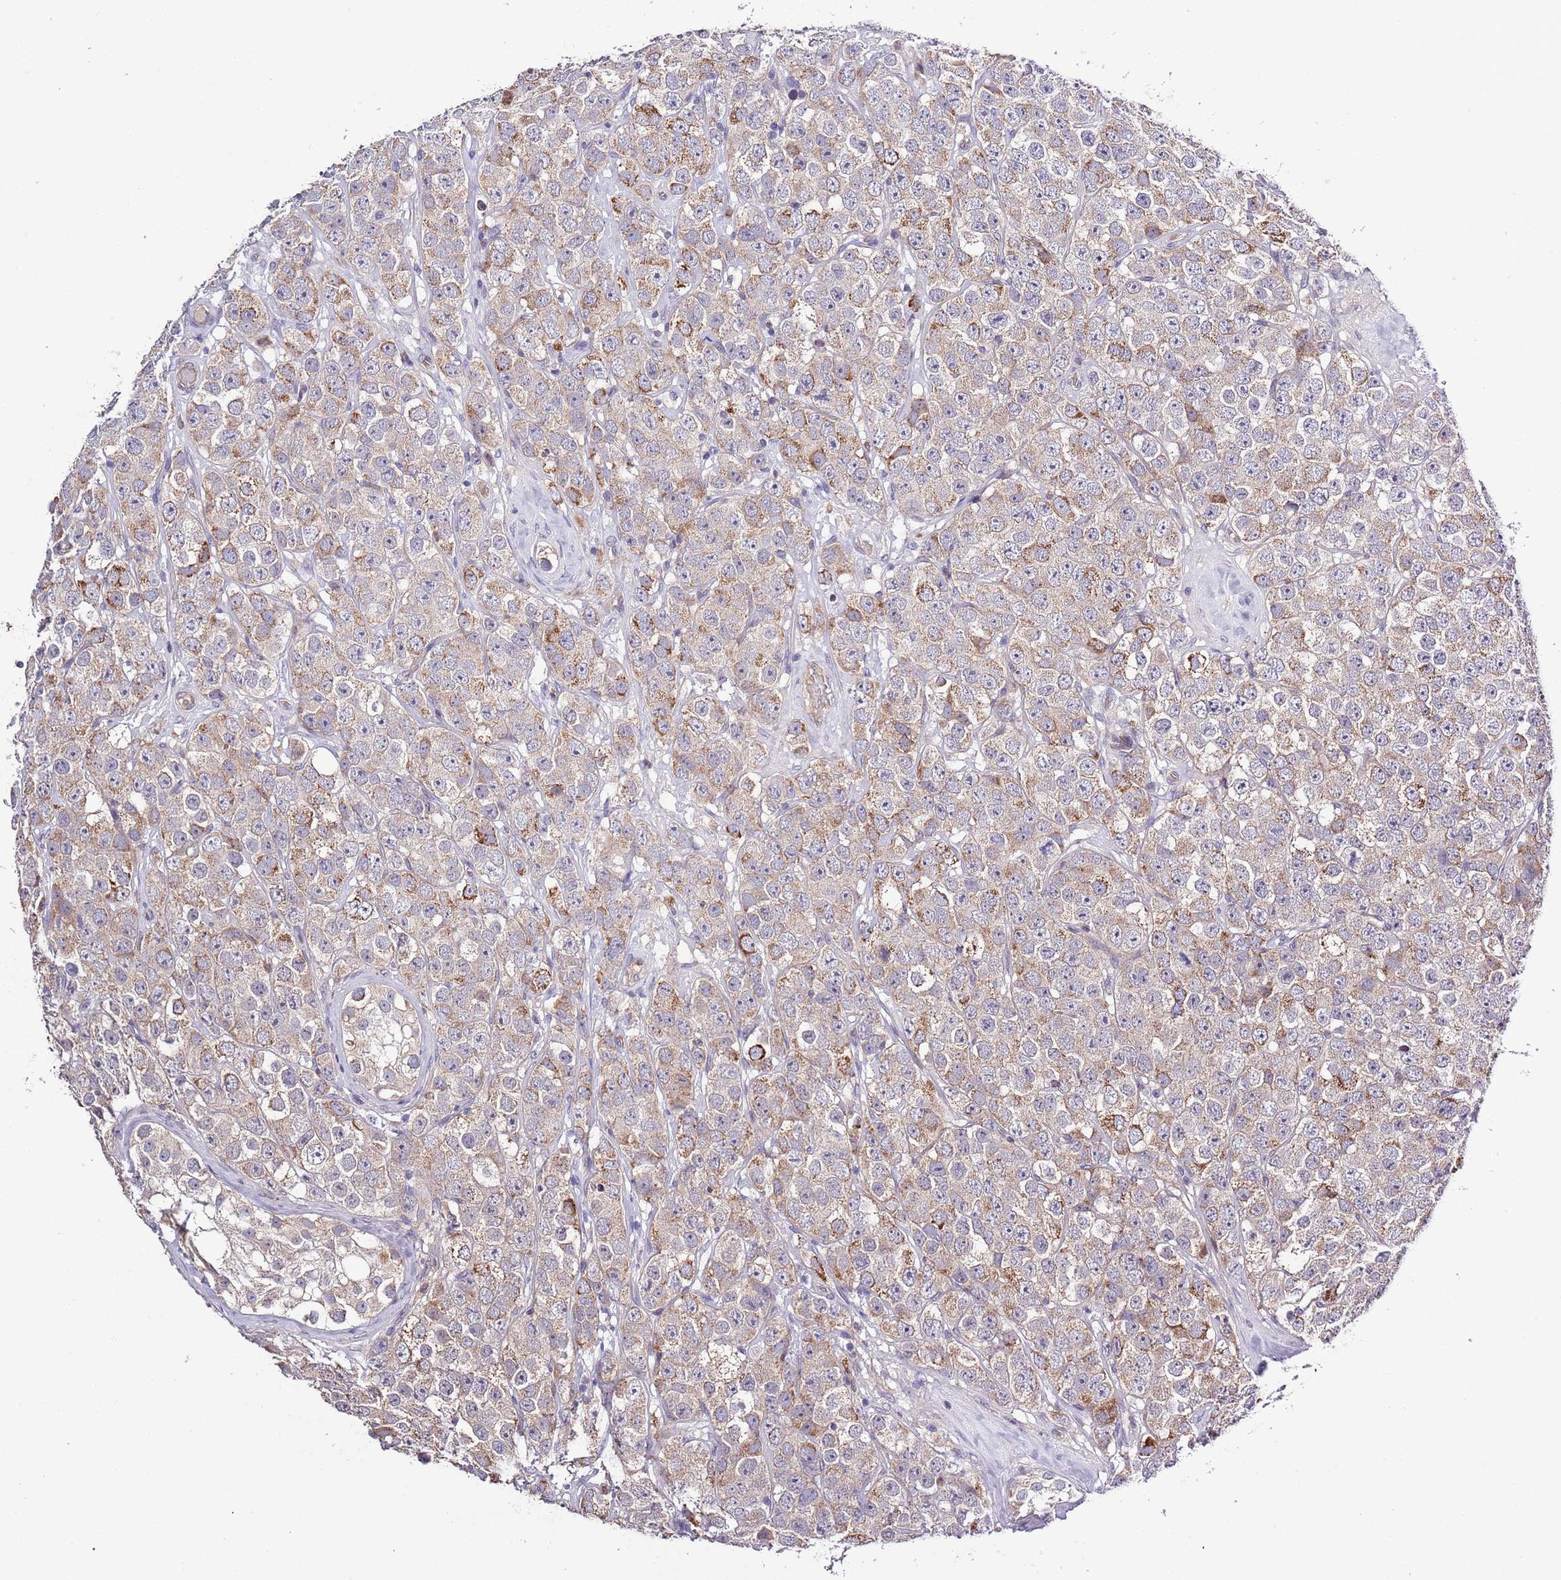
{"staining": {"intensity": "moderate", "quantity": ">75%", "location": "cytoplasmic/membranous"}, "tissue": "testis cancer", "cell_type": "Tumor cells", "image_type": "cancer", "snomed": [{"axis": "morphology", "description": "Seminoma, NOS"}, {"axis": "topography", "description": "Testis"}], "caption": "Testis seminoma stained with a brown dye displays moderate cytoplasmic/membranous positive staining in approximately >75% of tumor cells.", "gene": "LIPJ", "patient": {"sex": "male", "age": 28}}